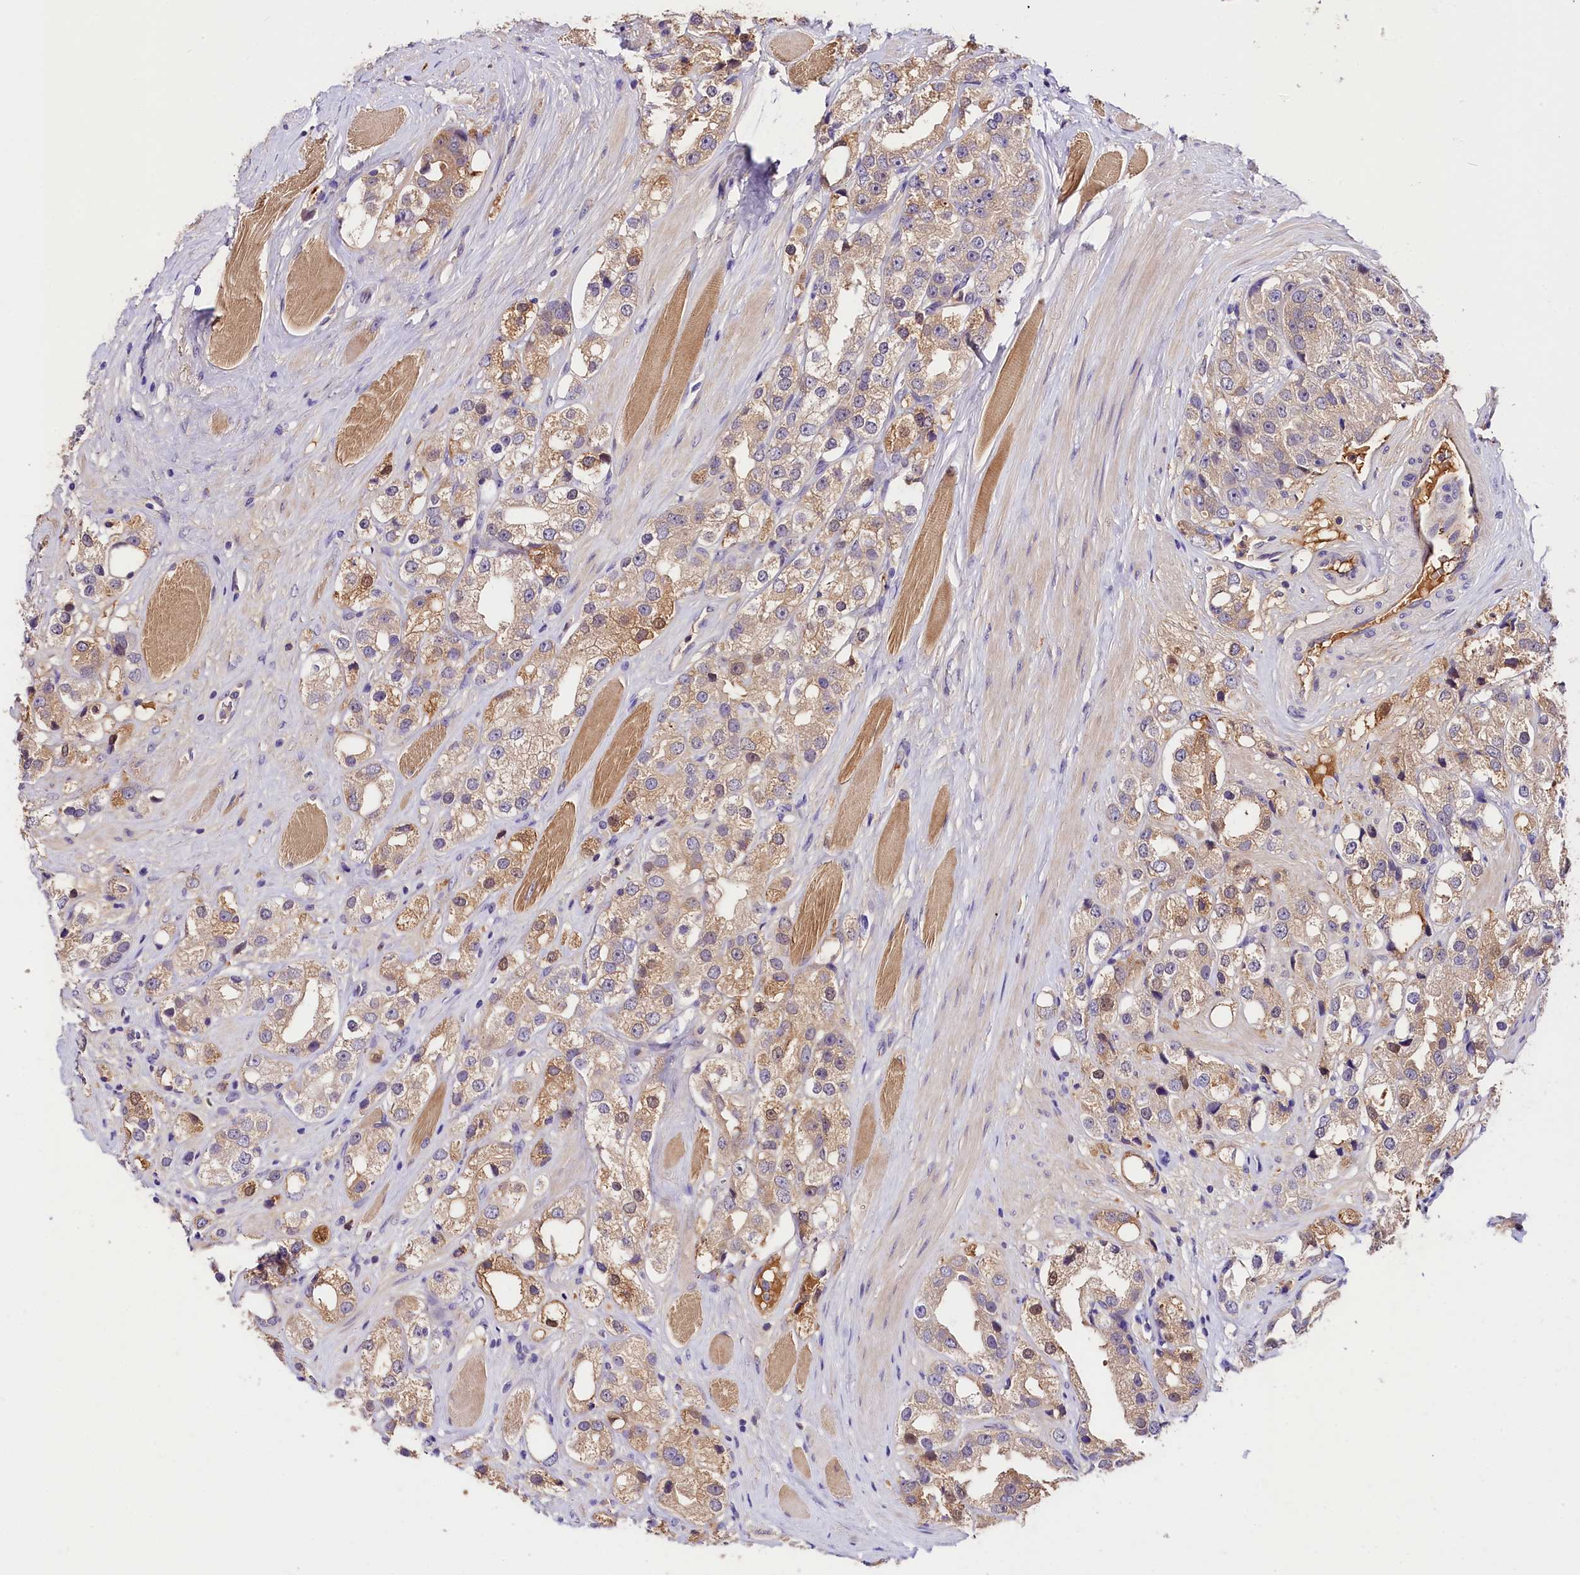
{"staining": {"intensity": "moderate", "quantity": "25%-75%", "location": "cytoplasmic/membranous"}, "tissue": "prostate cancer", "cell_type": "Tumor cells", "image_type": "cancer", "snomed": [{"axis": "morphology", "description": "Adenocarcinoma, NOS"}, {"axis": "topography", "description": "Prostate"}], "caption": "This image exhibits IHC staining of prostate cancer (adenocarcinoma), with medium moderate cytoplasmic/membranous positivity in about 25%-75% of tumor cells.", "gene": "ARMC6", "patient": {"sex": "male", "age": 79}}